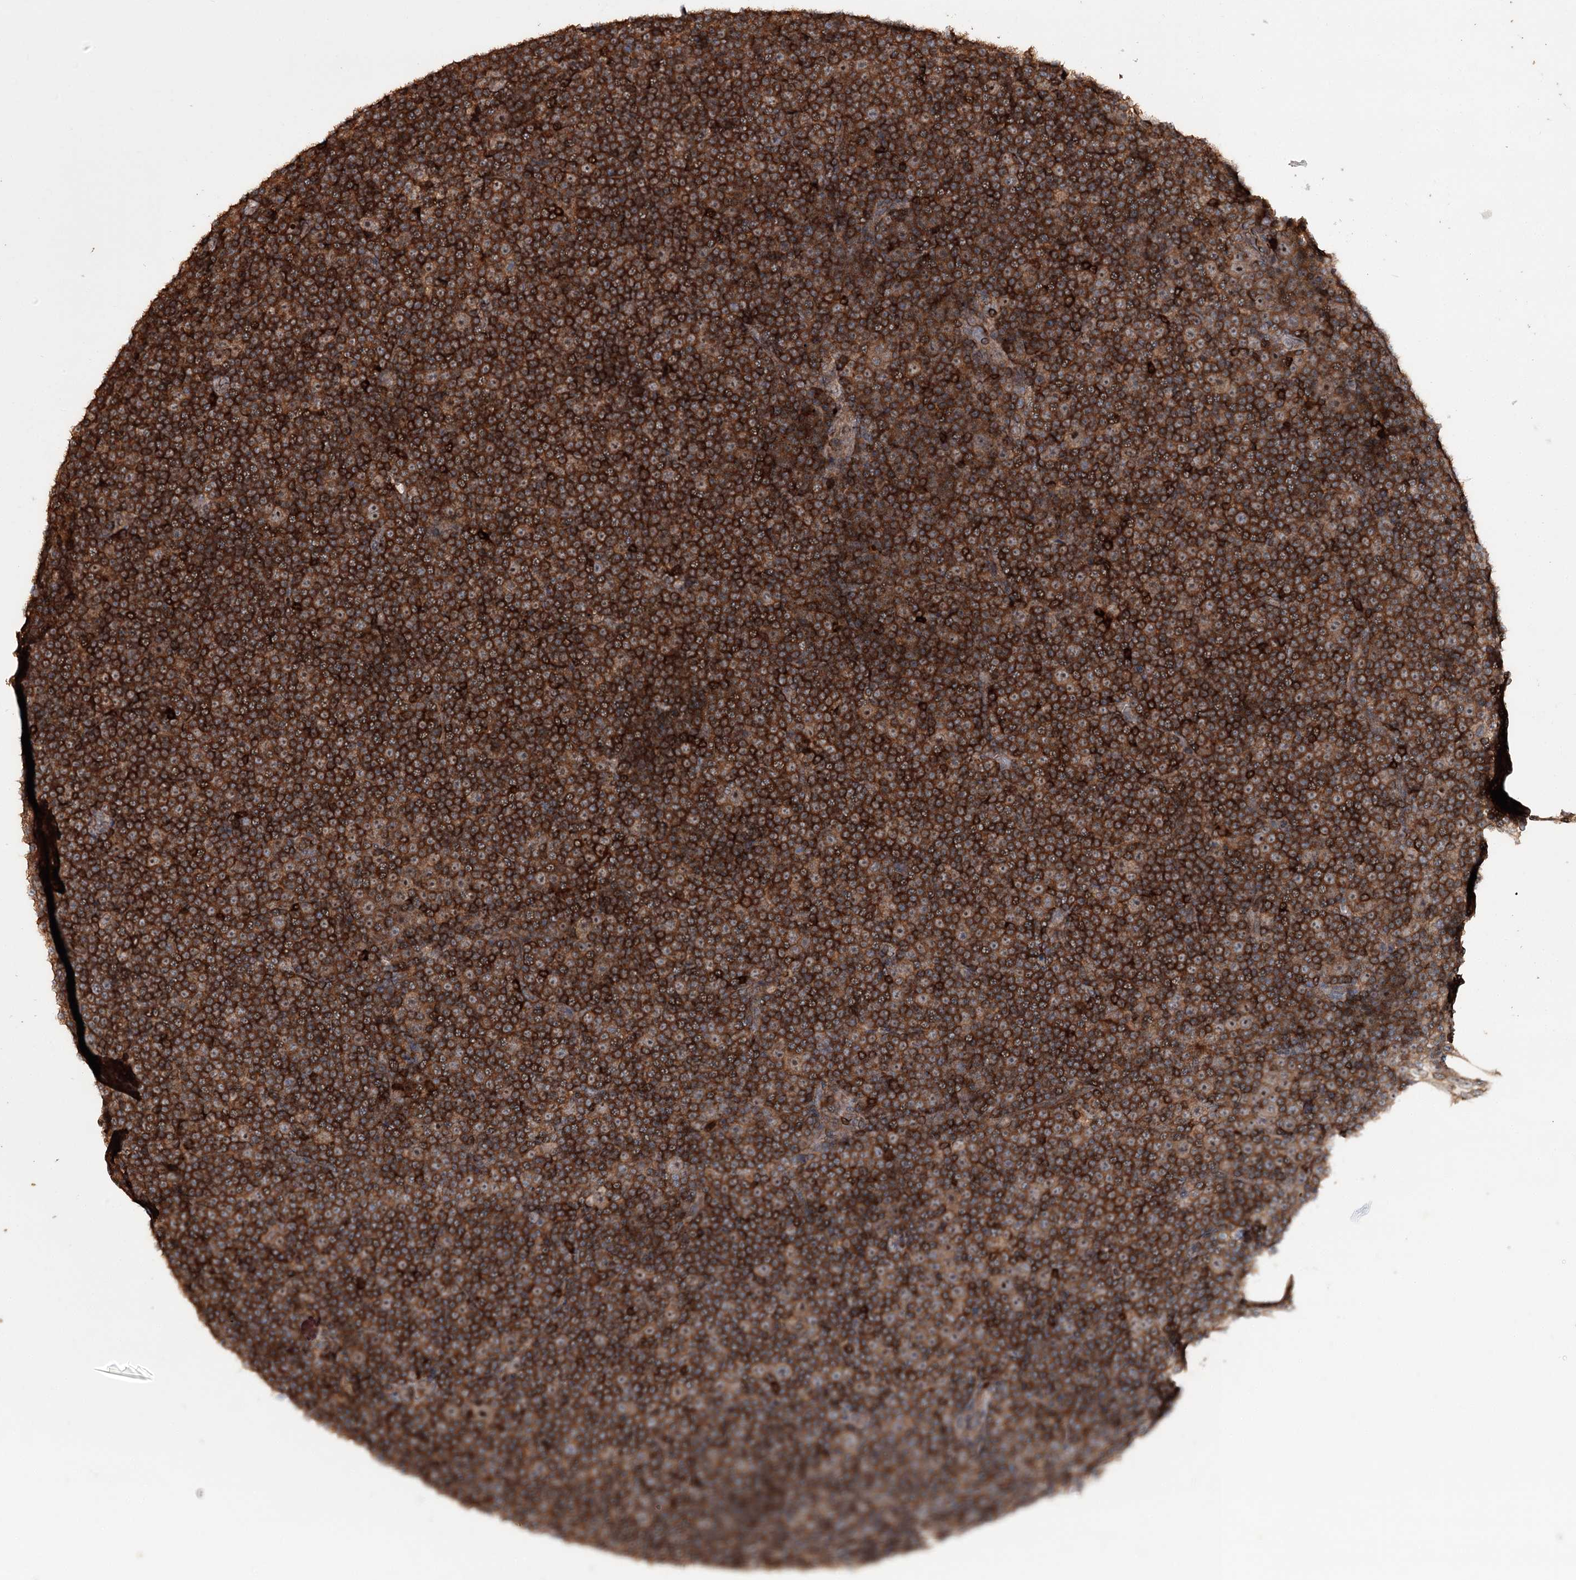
{"staining": {"intensity": "strong", "quantity": ">75%", "location": "cytoplasmic/membranous"}, "tissue": "lymphoma", "cell_type": "Tumor cells", "image_type": "cancer", "snomed": [{"axis": "morphology", "description": "Malignant lymphoma, non-Hodgkin's type, Low grade"}, {"axis": "topography", "description": "Lymph node"}], "caption": "There is high levels of strong cytoplasmic/membranous positivity in tumor cells of malignant lymphoma, non-Hodgkin's type (low-grade), as demonstrated by immunohistochemical staining (brown color).", "gene": "FAM53B", "patient": {"sex": "female", "age": 67}}